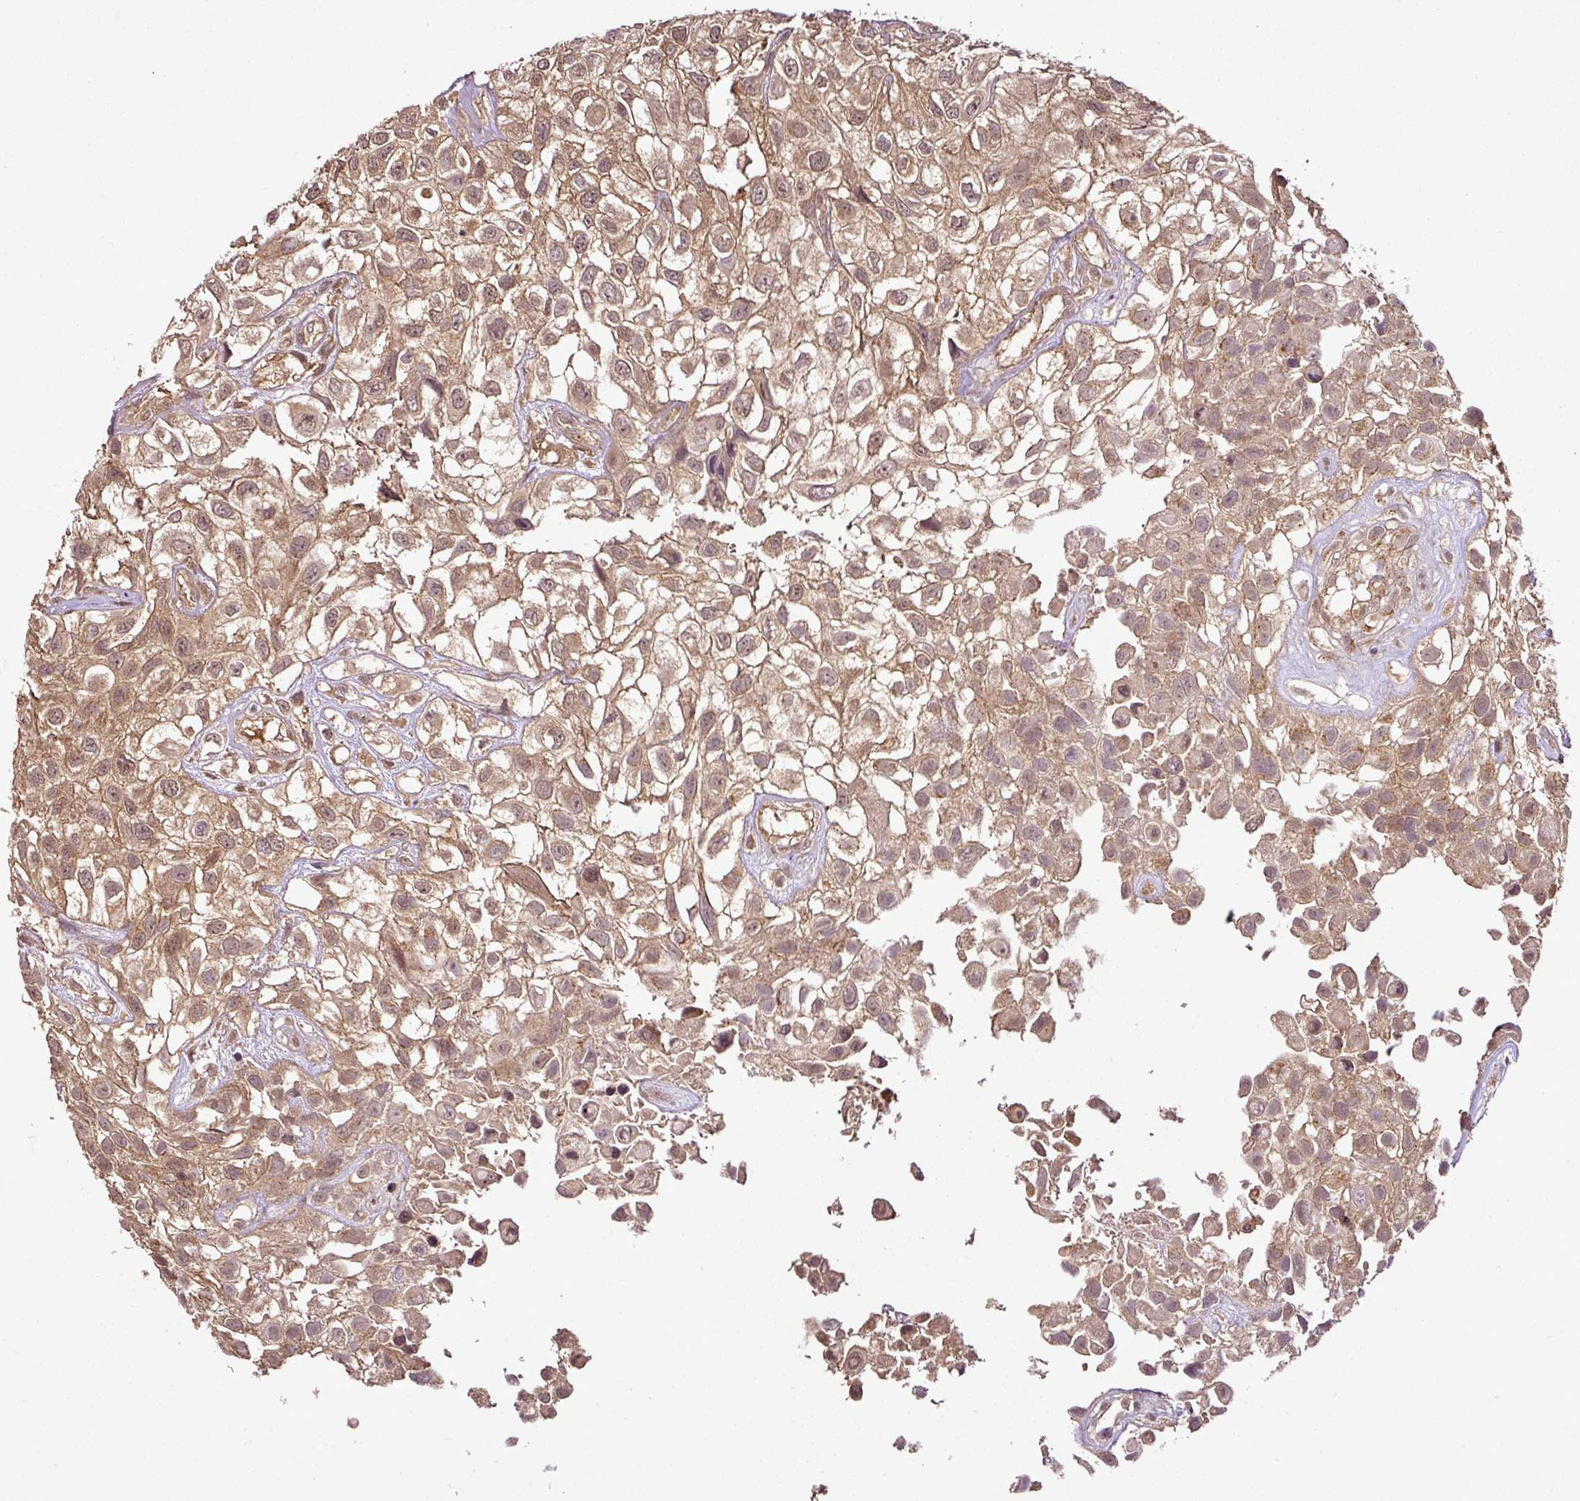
{"staining": {"intensity": "moderate", "quantity": ">75%", "location": "cytoplasmic/membranous,nuclear"}, "tissue": "urothelial cancer", "cell_type": "Tumor cells", "image_type": "cancer", "snomed": [{"axis": "morphology", "description": "Urothelial carcinoma, High grade"}, {"axis": "topography", "description": "Urinary bladder"}], "caption": "Immunohistochemical staining of human high-grade urothelial carcinoma demonstrates medium levels of moderate cytoplasmic/membranous and nuclear protein positivity in about >75% of tumor cells.", "gene": "FAIM", "patient": {"sex": "male", "age": 56}}